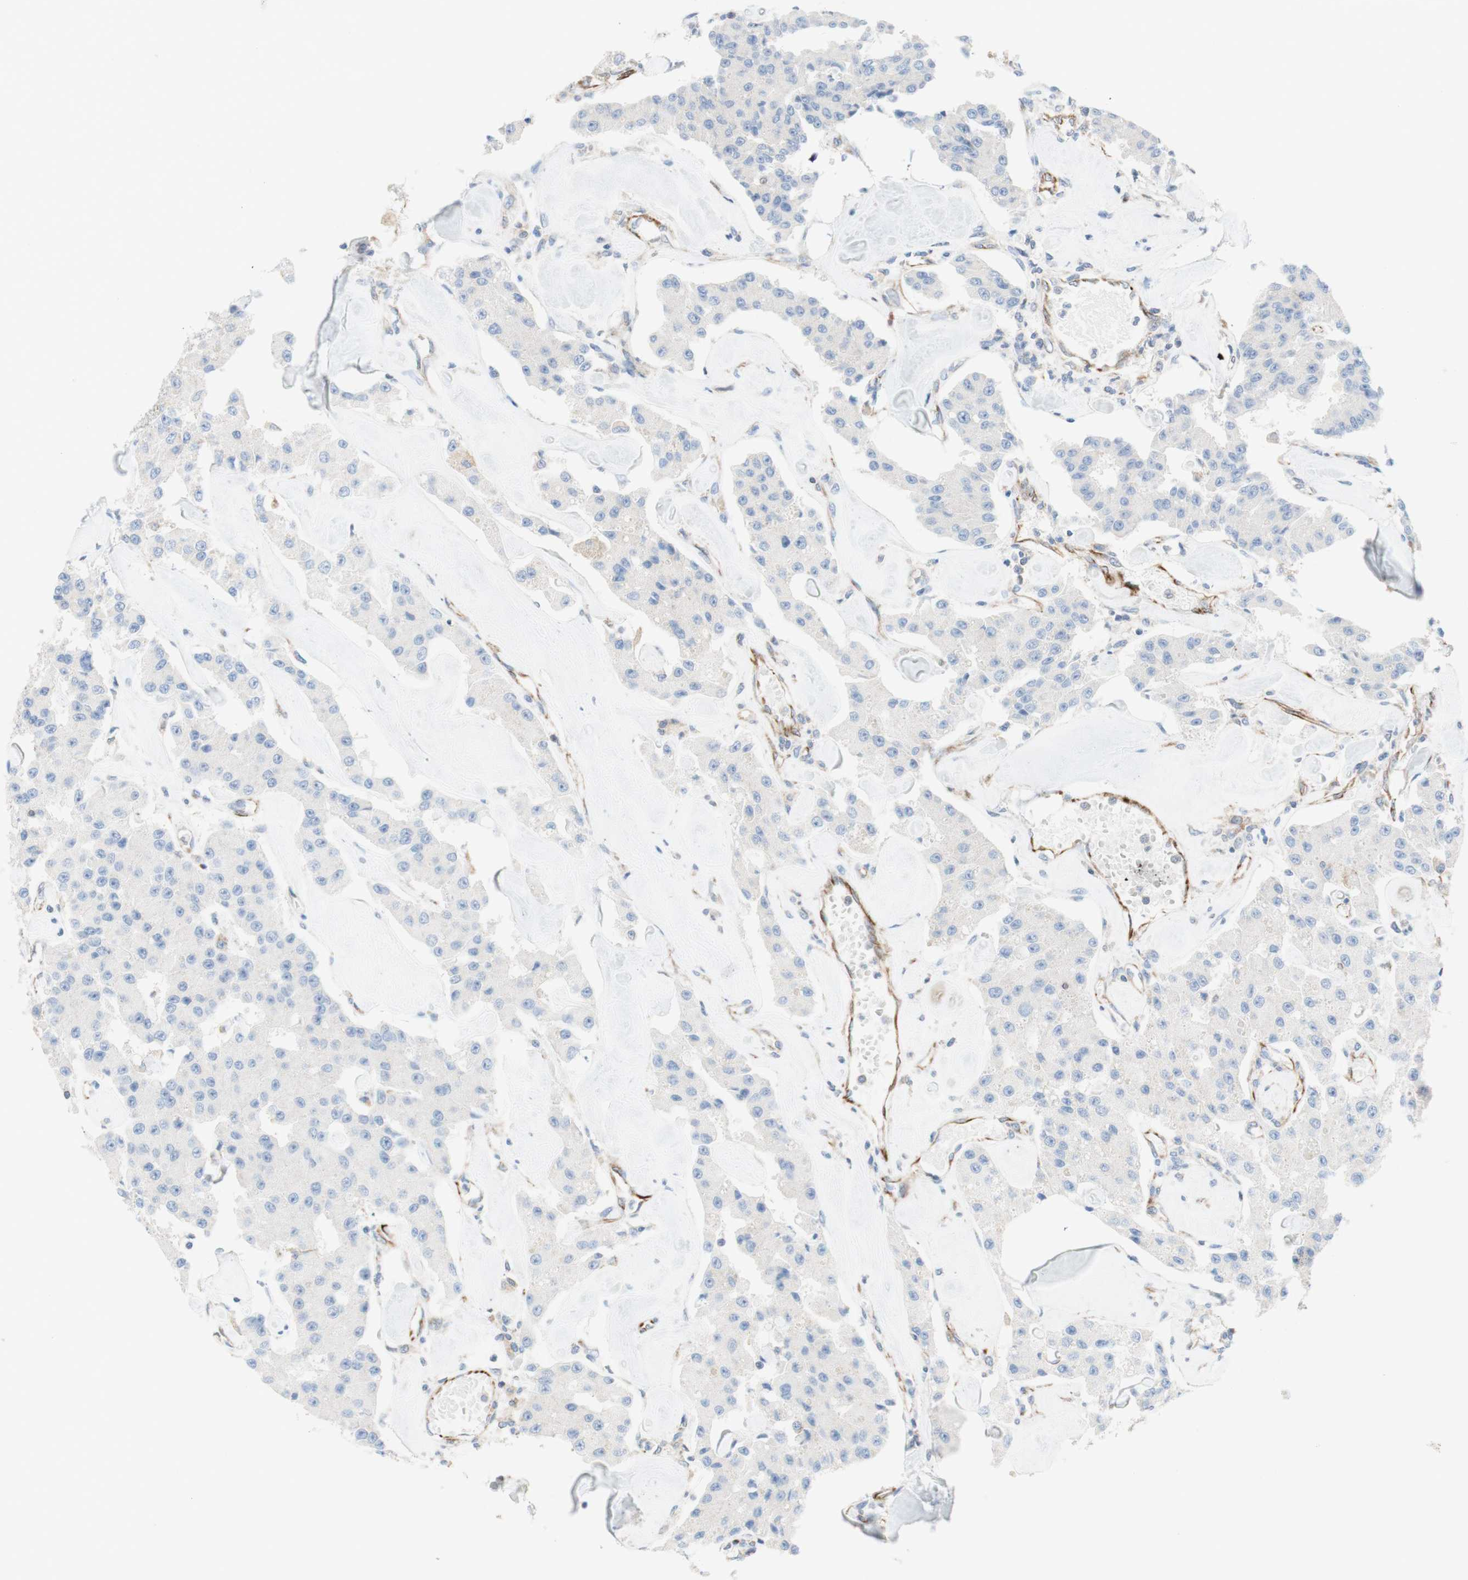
{"staining": {"intensity": "negative", "quantity": "none", "location": "none"}, "tissue": "carcinoid", "cell_type": "Tumor cells", "image_type": "cancer", "snomed": [{"axis": "morphology", "description": "Carcinoid, malignant, NOS"}, {"axis": "topography", "description": "Pancreas"}], "caption": "An immunohistochemistry (IHC) image of carcinoid is shown. There is no staining in tumor cells of carcinoid.", "gene": "POU2AF1", "patient": {"sex": "male", "age": 41}}